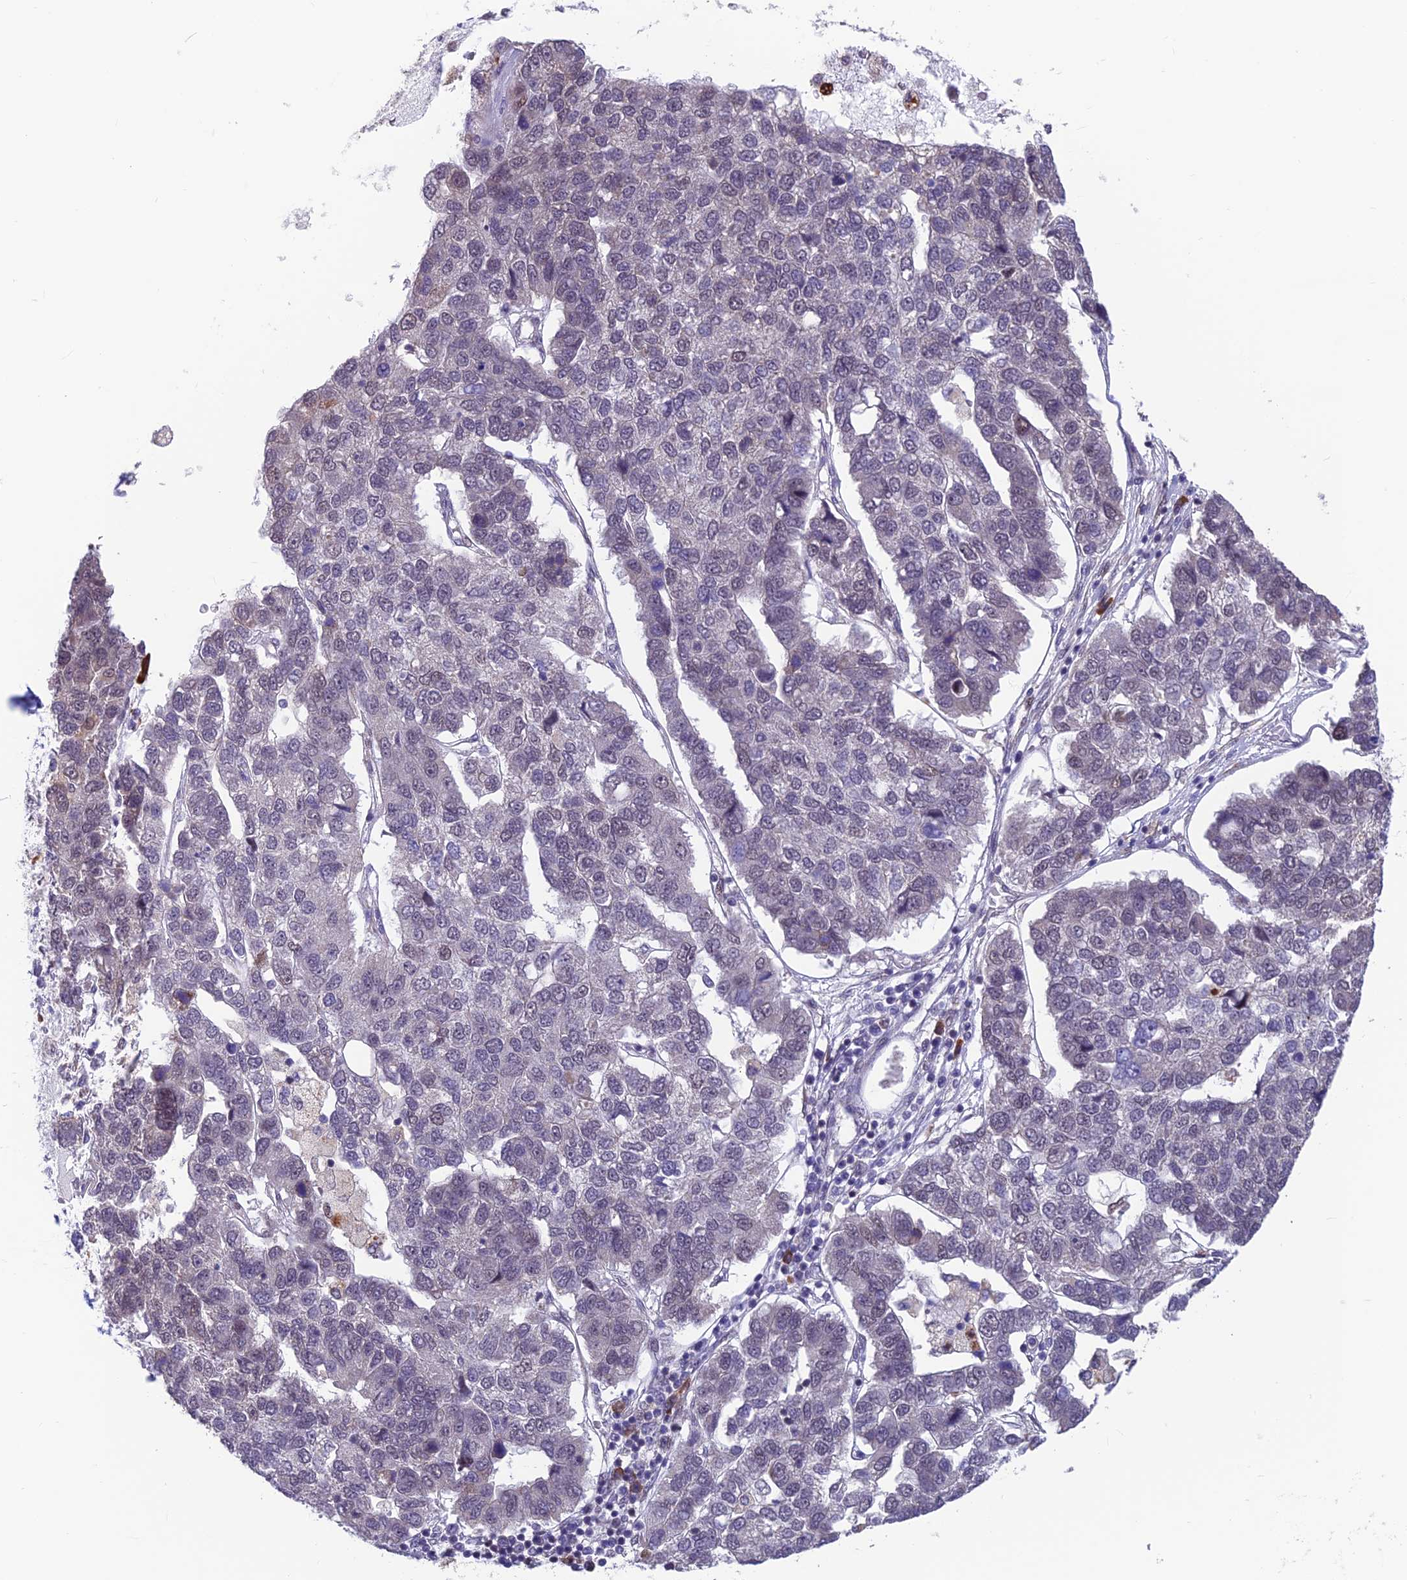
{"staining": {"intensity": "negative", "quantity": "none", "location": "none"}, "tissue": "pancreatic cancer", "cell_type": "Tumor cells", "image_type": "cancer", "snomed": [{"axis": "morphology", "description": "Adenocarcinoma, NOS"}, {"axis": "topography", "description": "Pancreas"}], "caption": "Tumor cells show no significant protein positivity in pancreatic cancer (adenocarcinoma).", "gene": "KIAA1191", "patient": {"sex": "female", "age": 61}}